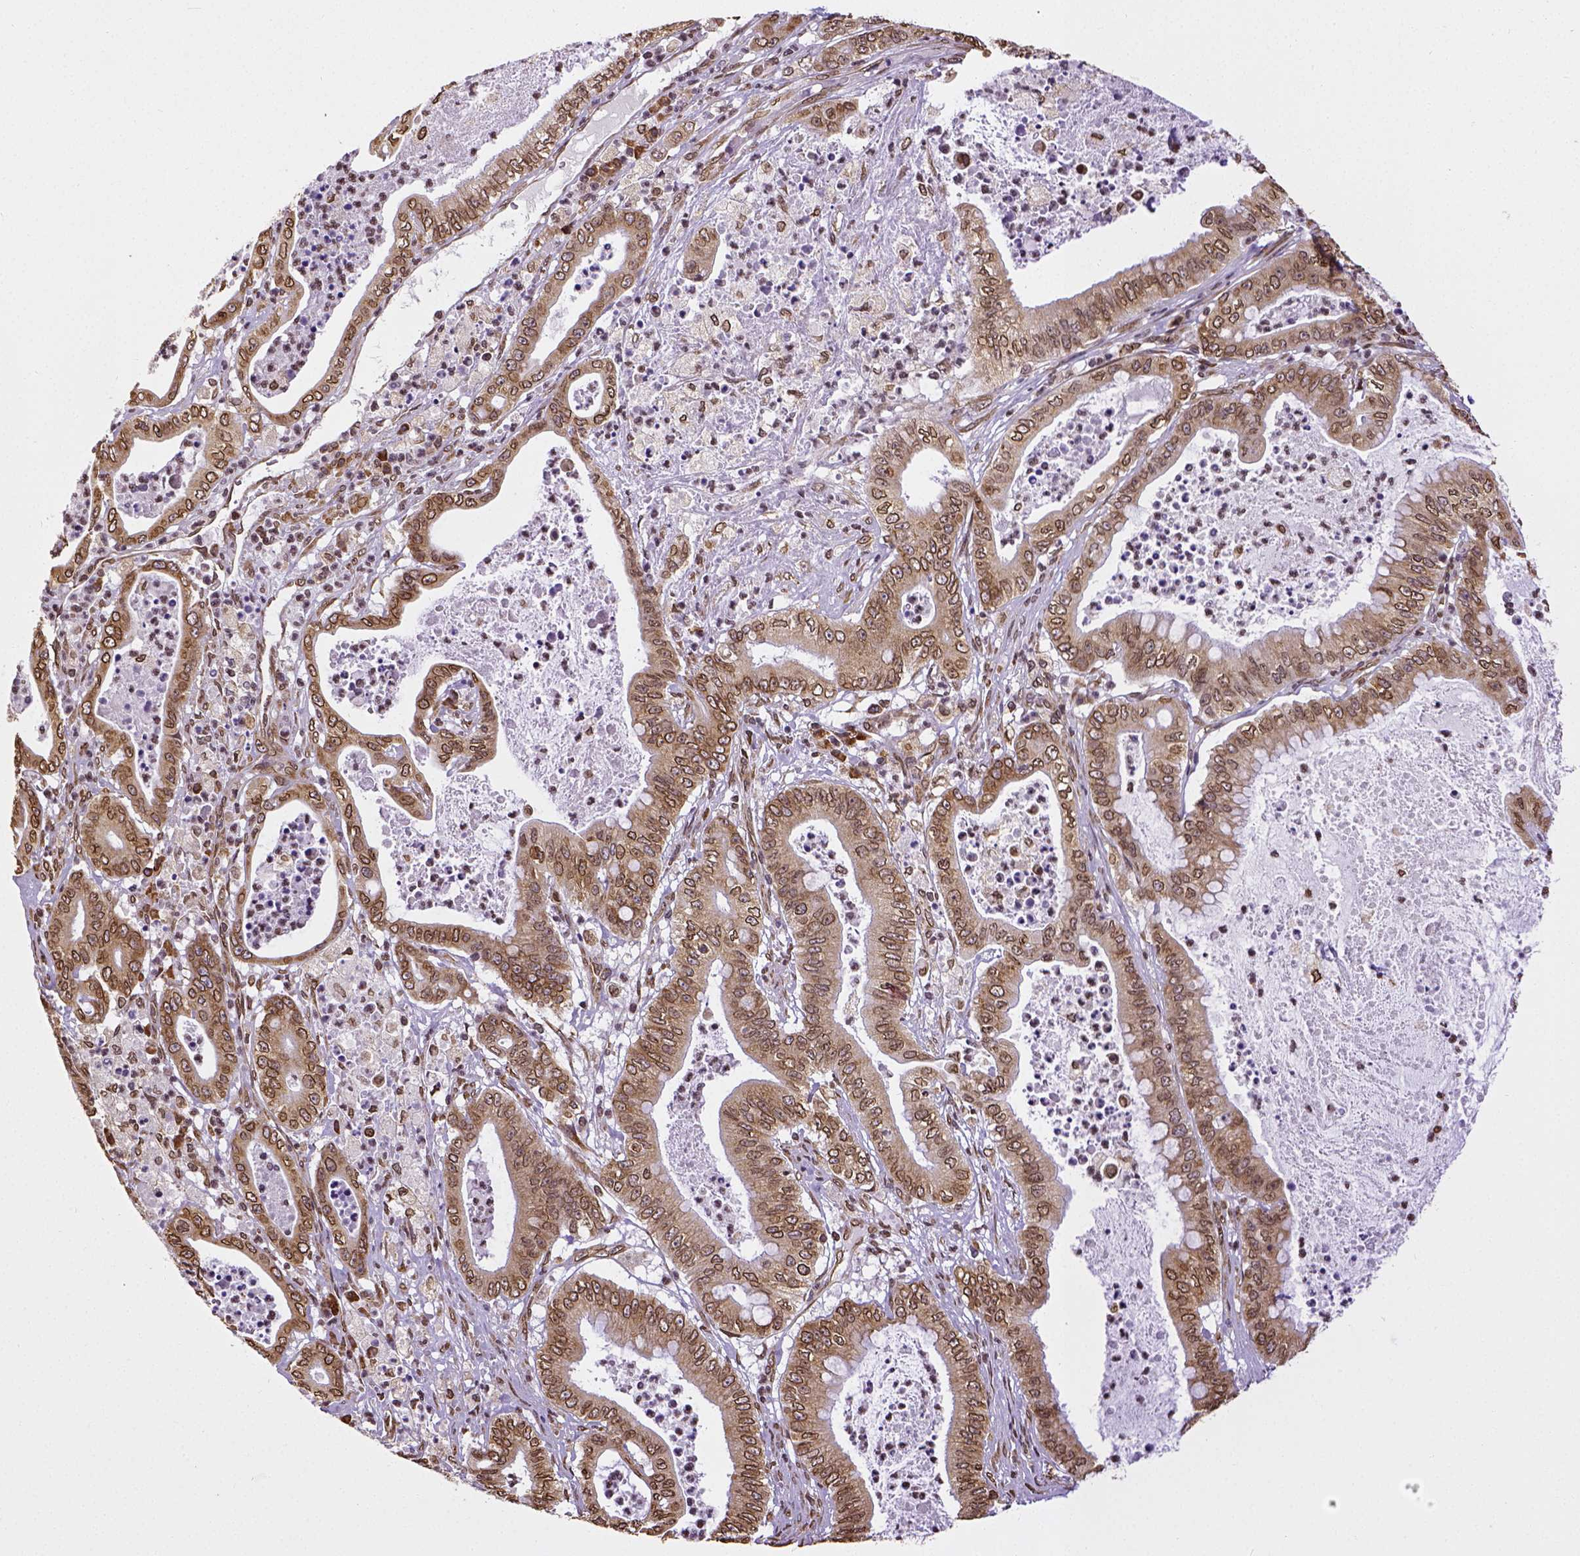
{"staining": {"intensity": "strong", "quantity": ">75%", "location": "cytoplasmic/membranous,nuclear"}, "tissue": "pancreatic cancer", "cell_type": "Tumor cells", "image_type": "cancer", "snomed": [{"axis": "morphology", "description": "Adenocarcinoma, NOS"}, {"axis": "topography", "description": "Pancreas"}], "caption": "Approximately >75% of tumor cells in pancreatic adenocarcinoma show strong cytoplasmic/membranous and nuclear protein expression as visualized by brown immunohistochemical staining.", "gene": "MTDH", "patient": {"sex": "male", "age": 71}}